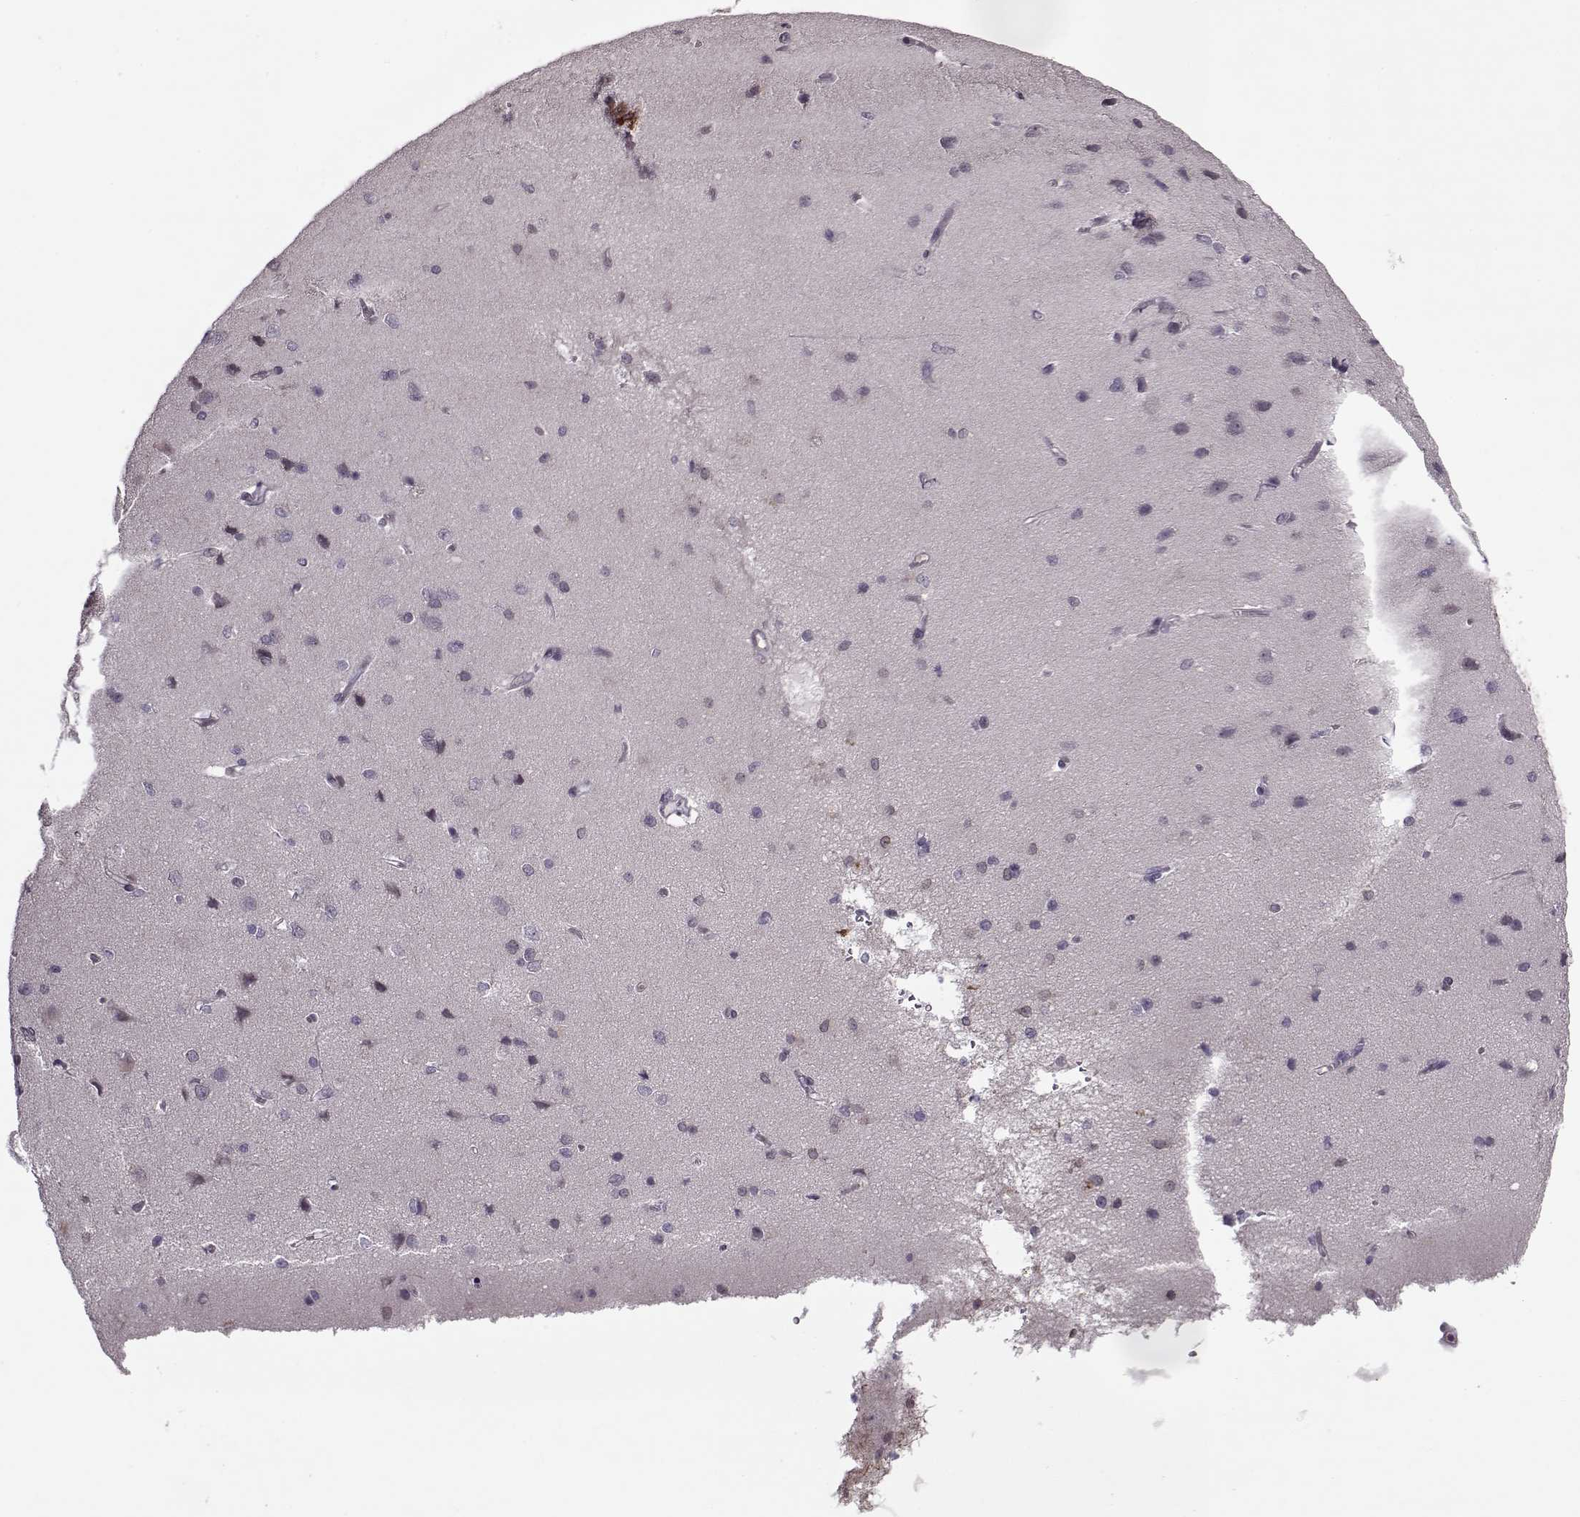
{"staining": {"intensity": "negative", "quantity": "none", "location": "none"}, "tissue": "cerebral cortex", "cell_type": "Endothelial cells", "image_type": "normal", "snomed": [{"axis": "morphology", "description": "Normal tissue, NOS"}, {"axis": "topography", "description": "Cerebral cortex"}], "caption": "Immunohistochemical staining of benign cerebral cortex demonstrates no significant expression in endothelial cells. (Brightfield microscopy of DAB (3,3'-diaminobenzidine) IHC at high magnification).", "gene": "KRT9", "patient": {"sex": "male", "age": 37}}